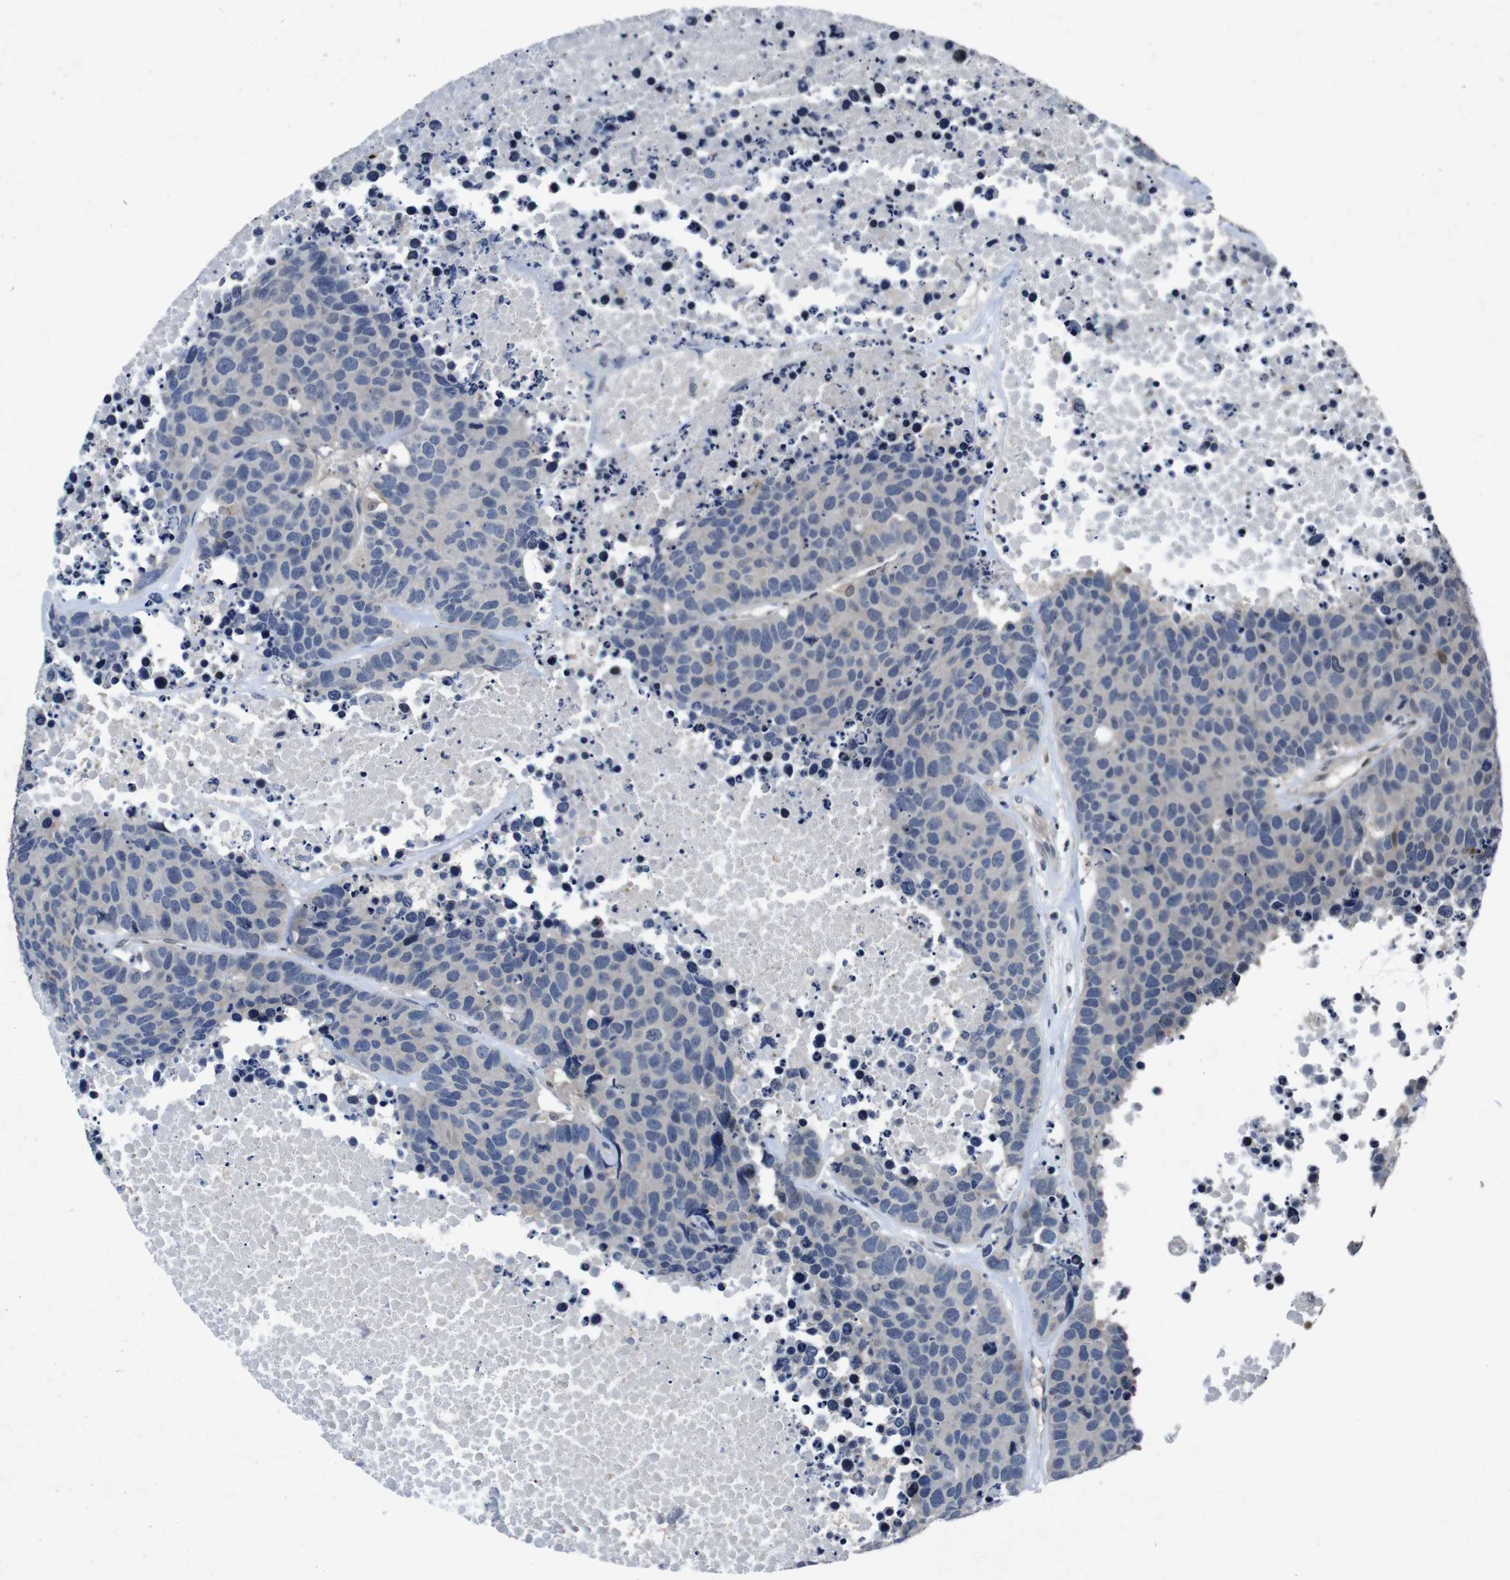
{"staining": {"intensity": "negative", "quantity": "none", "location": "none"}, "tissue": "carcinoid", "cell_type": "Tumor cells", "image_type": "cancer", "snomed": [{"axis": "morphology", "description": "Carcinoid, malignant, NOS"}, {"axis": "topography", "description": "Lung"}], "caption": "IHC image of neoplastic tissue: human carcinoid stained with DAB (3,3'-diaminobenzidine) exhibits no significant protein staining in tumor cells.", "gene": "AKT3", "patient": {"sex": "male", "age": 60}}